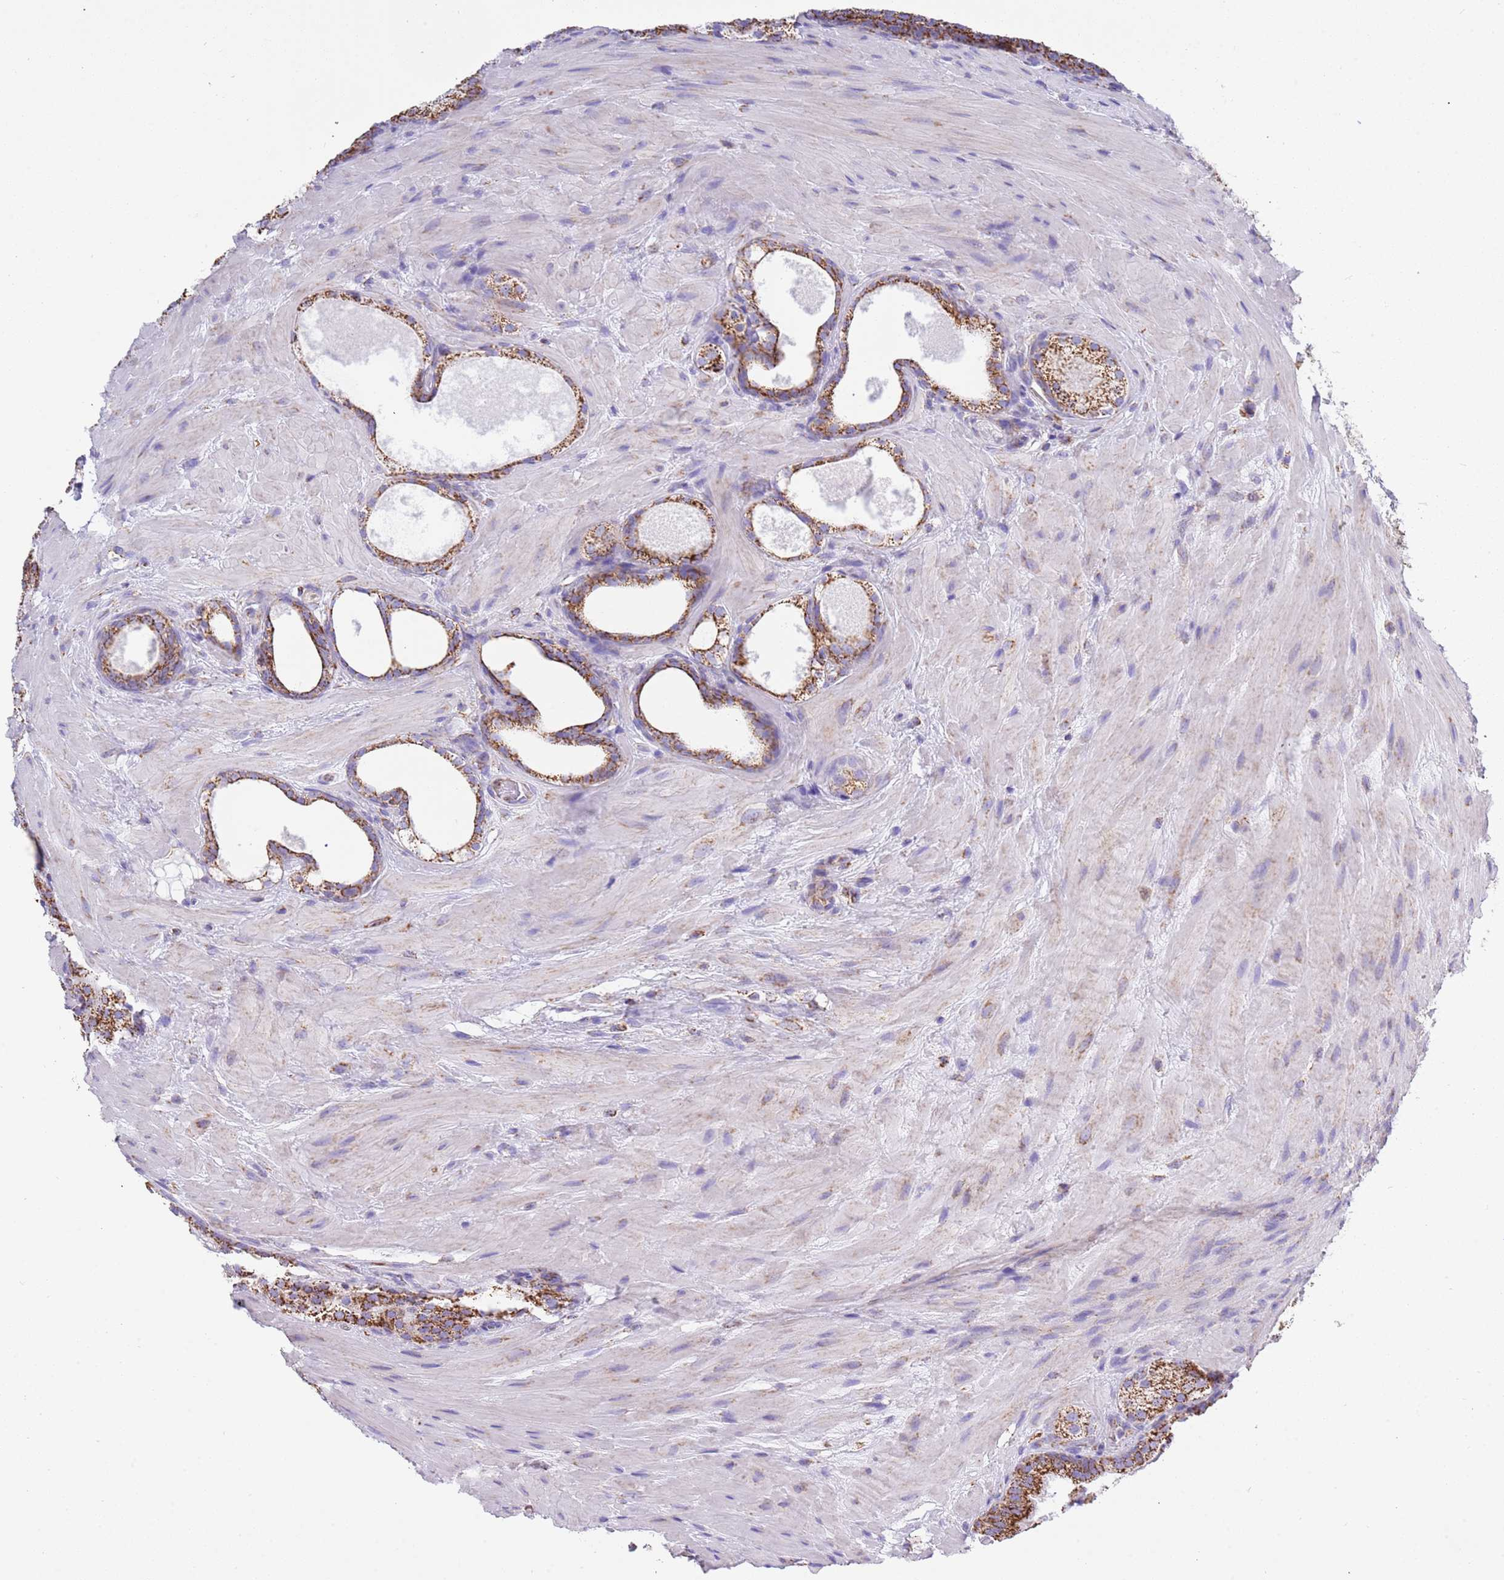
{"staining": {"intensity": "strong", "quantity": ">75%", "location": "cytoplasmic/membranous"}, "tissue": "prostate cancer", "cell_type": "Tumor cells", "image_type": "cancer", "snomed": [{"axis": "morphology", "description": "Adenocarcinoma, High grade"}, {"axis": "topography", "description": "Prostate"}], "caption": "Immunohistochemistry of adenocarcinoma (high-grade) (prostate) displays high levels of strong cytoplasmic/membranous expression in approximately >75% of tumor cells.", "gene": "SUCLG2", "patient": {"sex": "male", "age": 60}}